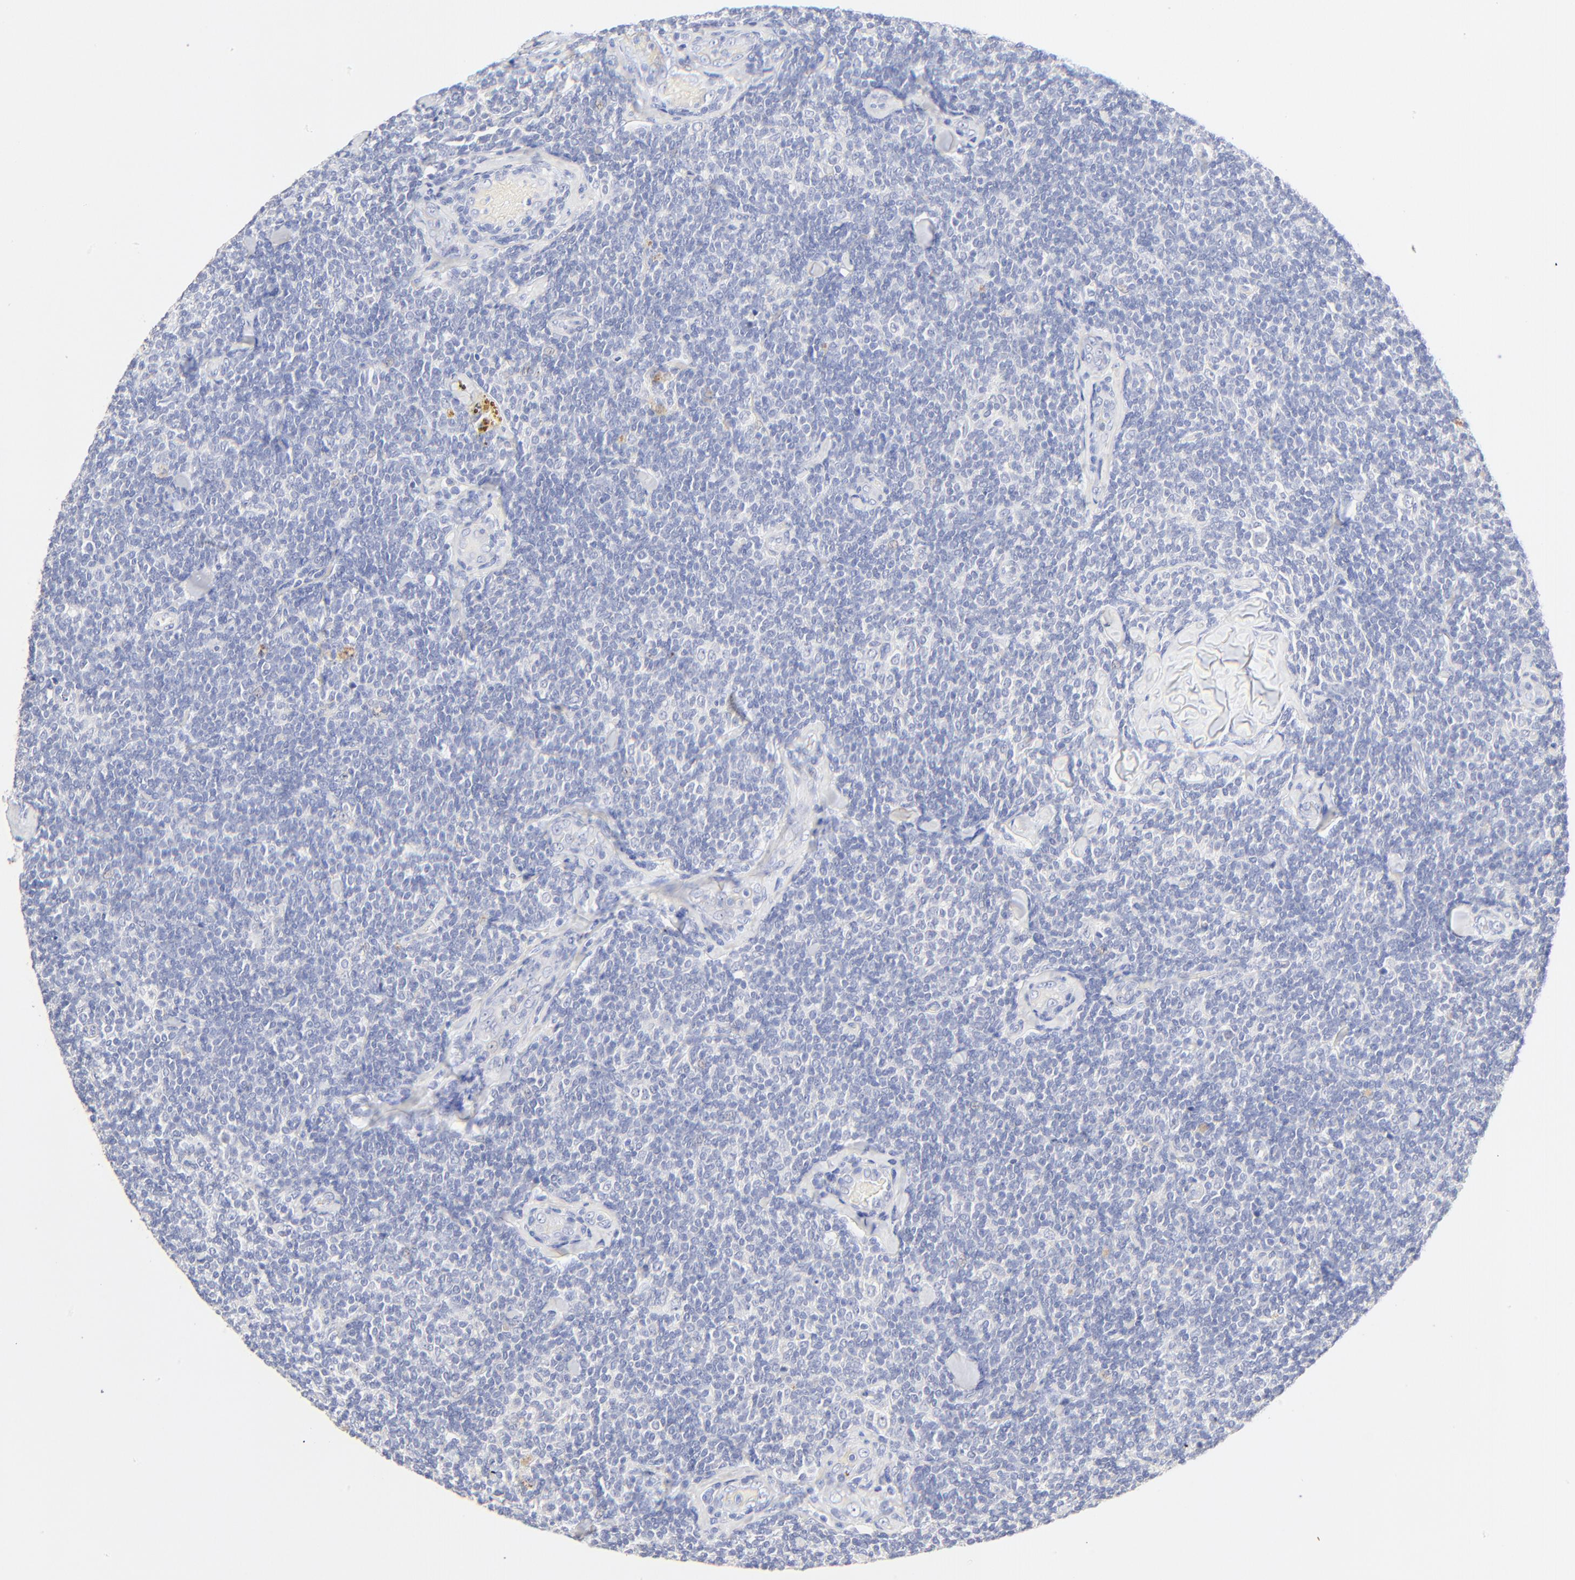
{"staining": {"intensity": "negative", "quantity": "none", "location": "none"}, "tissue": "lymphoma", "cell_type": "Tumor cells", "image_type": "cancer", "snomed": [{"axis": "morphology", "description": "Malignant lymphoma, non-Hodgkin's type, Low grade"}, {"axis": "topography", "description": "Lymph node"}], "caption": "IHC photomicrograph of neoplastic tissue: malignant lymphoma, non-Hodgkin's type (low-grade) stained with DAB (3,3'-diaminobenzidine) shows no significant protein positivity in tumor cells.", "gene": "SULT4A1", "patient": {"sex": "female", "age": 56}}